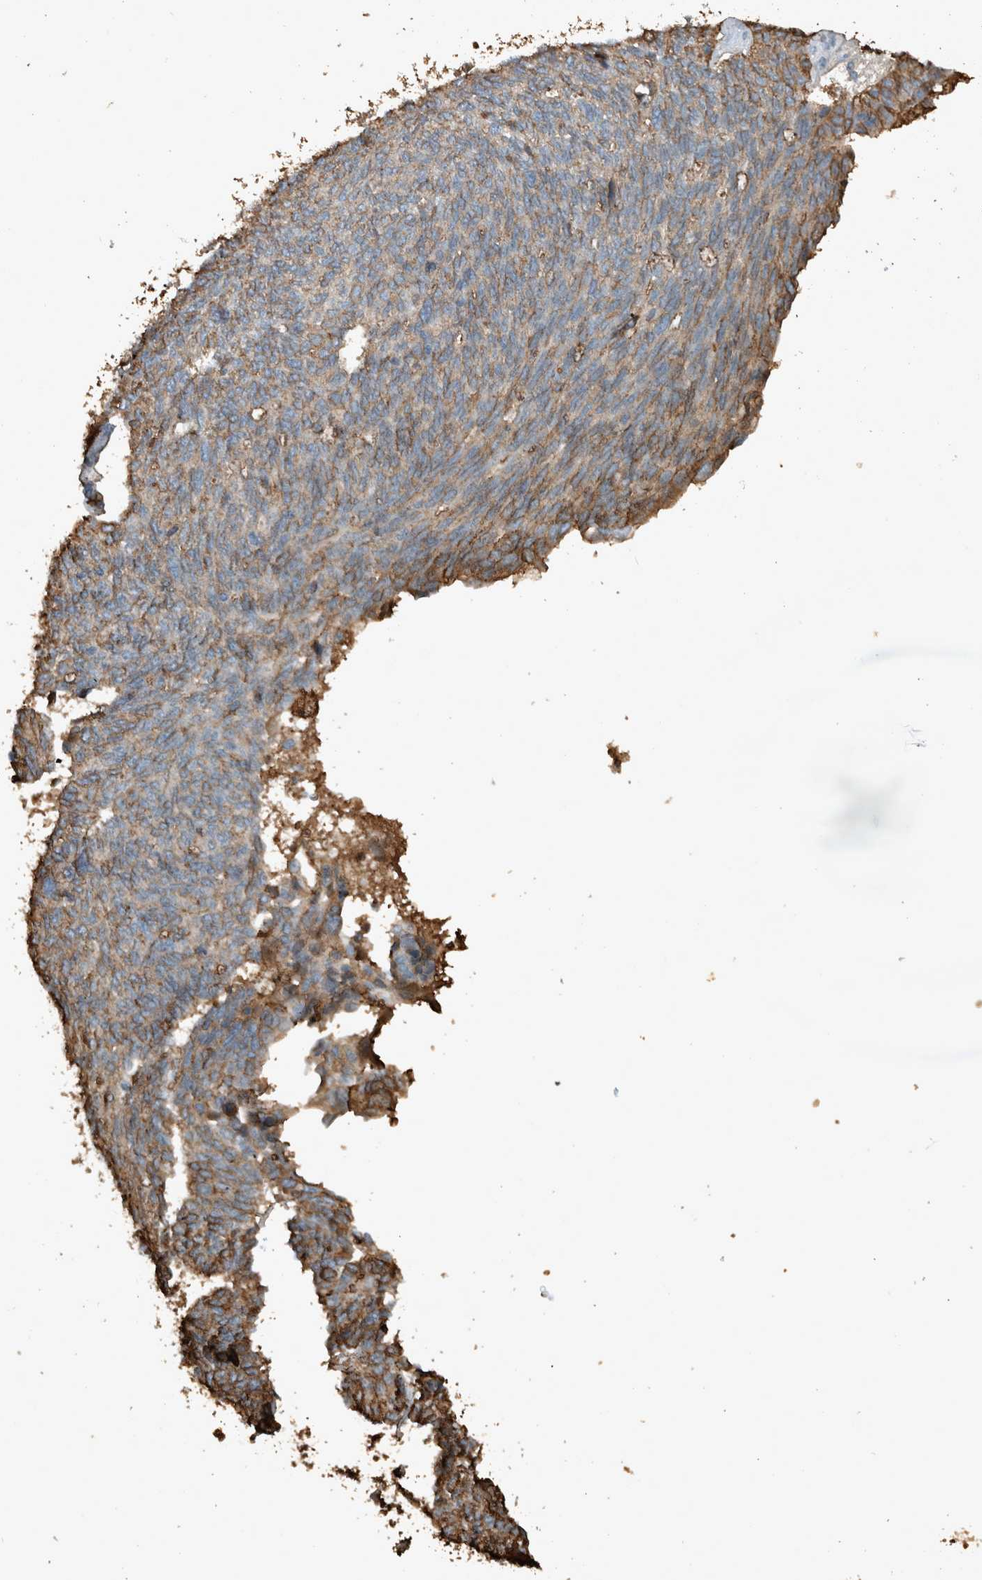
{"staining": {"intensity": "moderate", "quantity": "25%-75%", "location": "cytoplasmic/membranous"}, "tissue": "ovarian cancer", "cell_type": "Tumor cells", "image_type": "cancer", "snomed": [{"axis": "morphology", "description": "Cystadenocarcinoma, serous, NOS"}, {"axis": "topography", "description": "Ovary"}], "caption": "Immunohistochemical staining of human ovarian serous cystadenocarcinoma exhibits moderate cytoplasmic/membranous protein expression in approximately 25%-75% of tumor cells. The staining was performed using DAB to visualize the protein expression in brown, while the nuclei were stained in blue with hematoxylin (Magnification: 20x).", "gene": "LBP", "patient": {"sex": "female", "age": 79}}